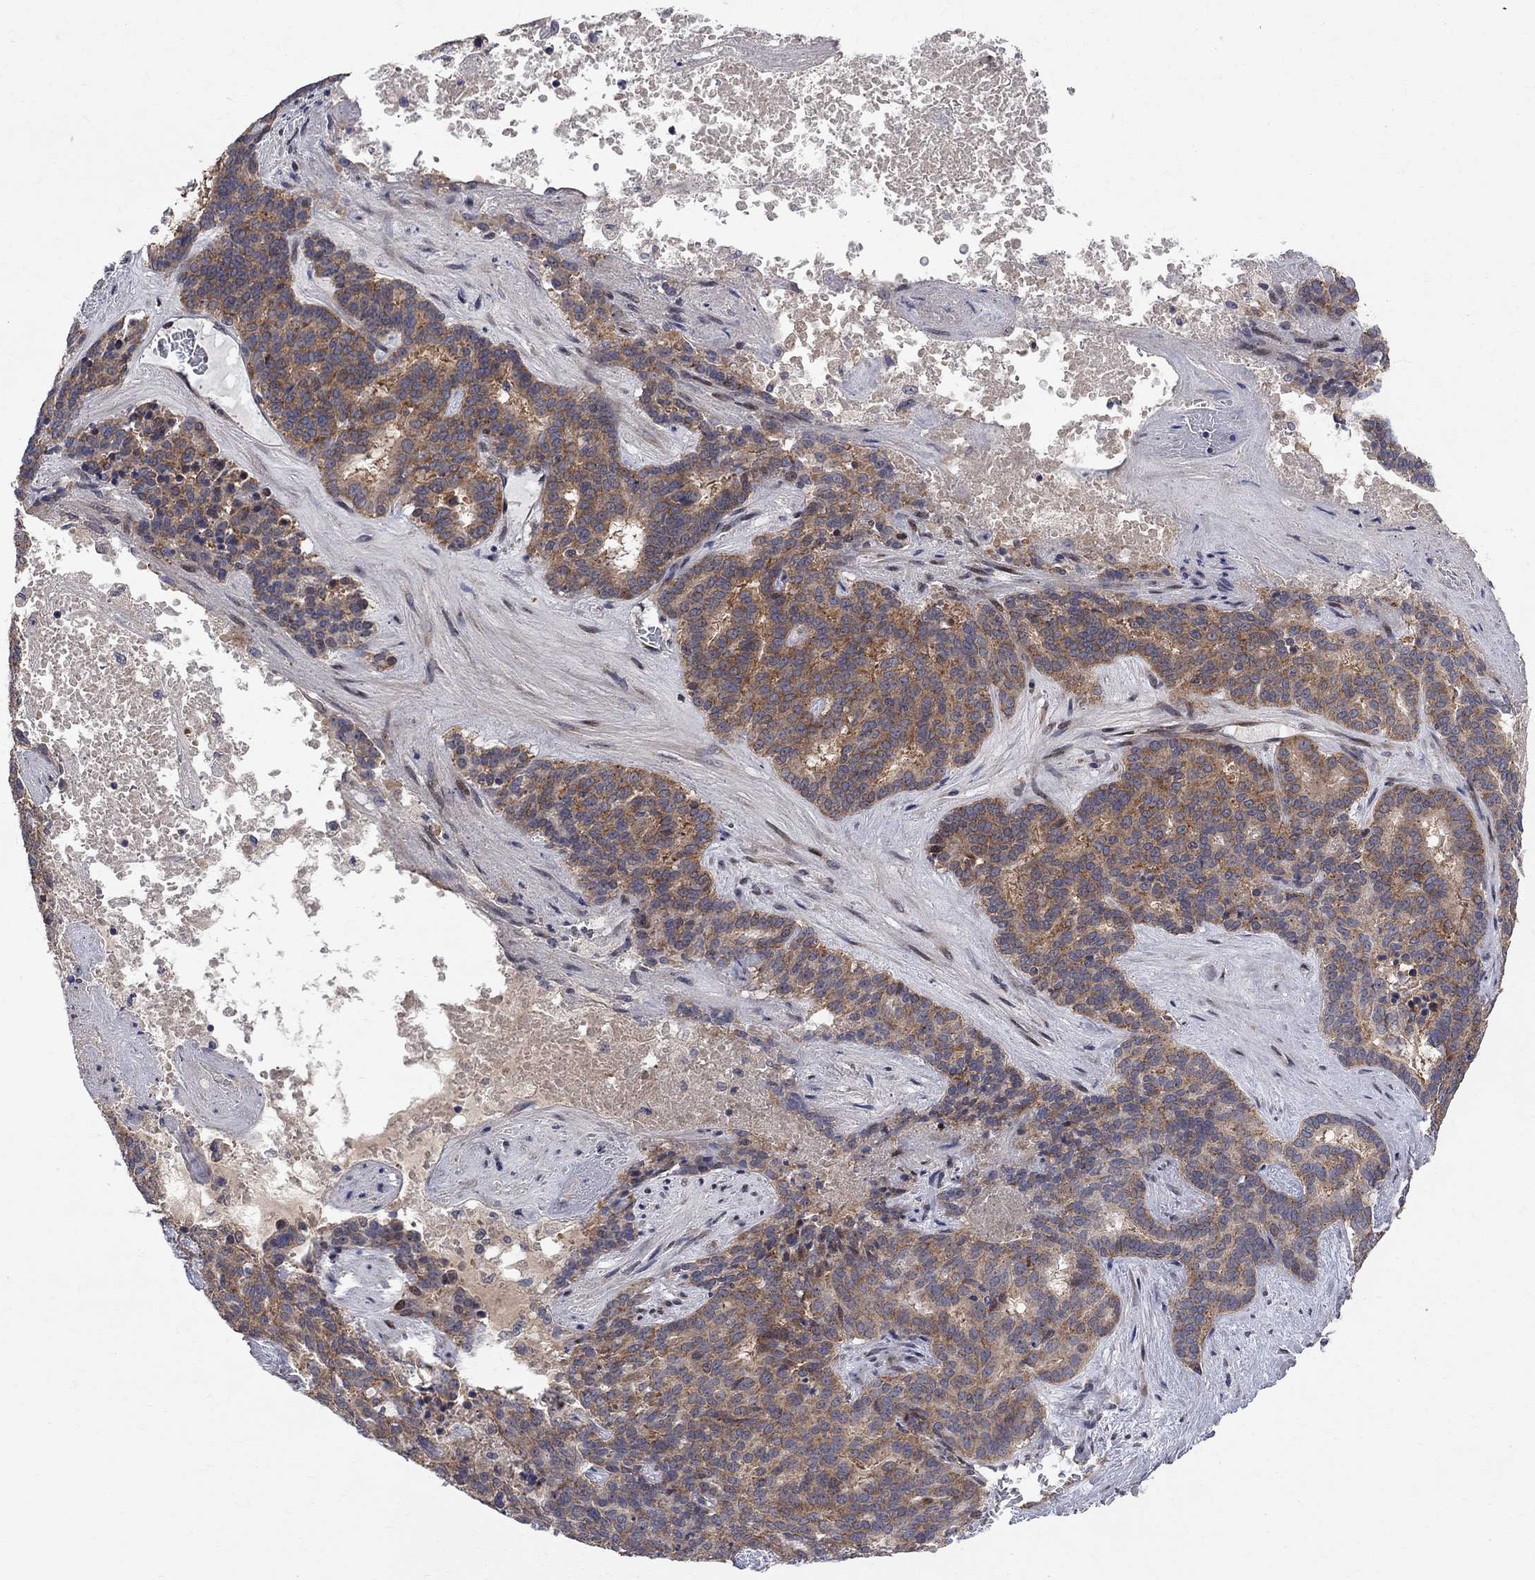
{"staining": {"intensity": "moderate", "quantity": ">75%", "location": "cytoplasmic/membranous"}, "tissue": "liver cancer", "cell_type": "Tumor cells", "image_type": "cancer", "snomed": [{"axis": "morphology", "description": "Cholangiocarcinoma"}, {"axis": "topography", "description": "Liver"}], "caption": "Cholangiocarcinoma (liver) stained for a protein (brown) demonstrates moderate cytoplasmic/membranous positive positivity in about >75% of tumor cells.", "gene": "CNOT11", "patient": {"sex": "female", "age": 47}}